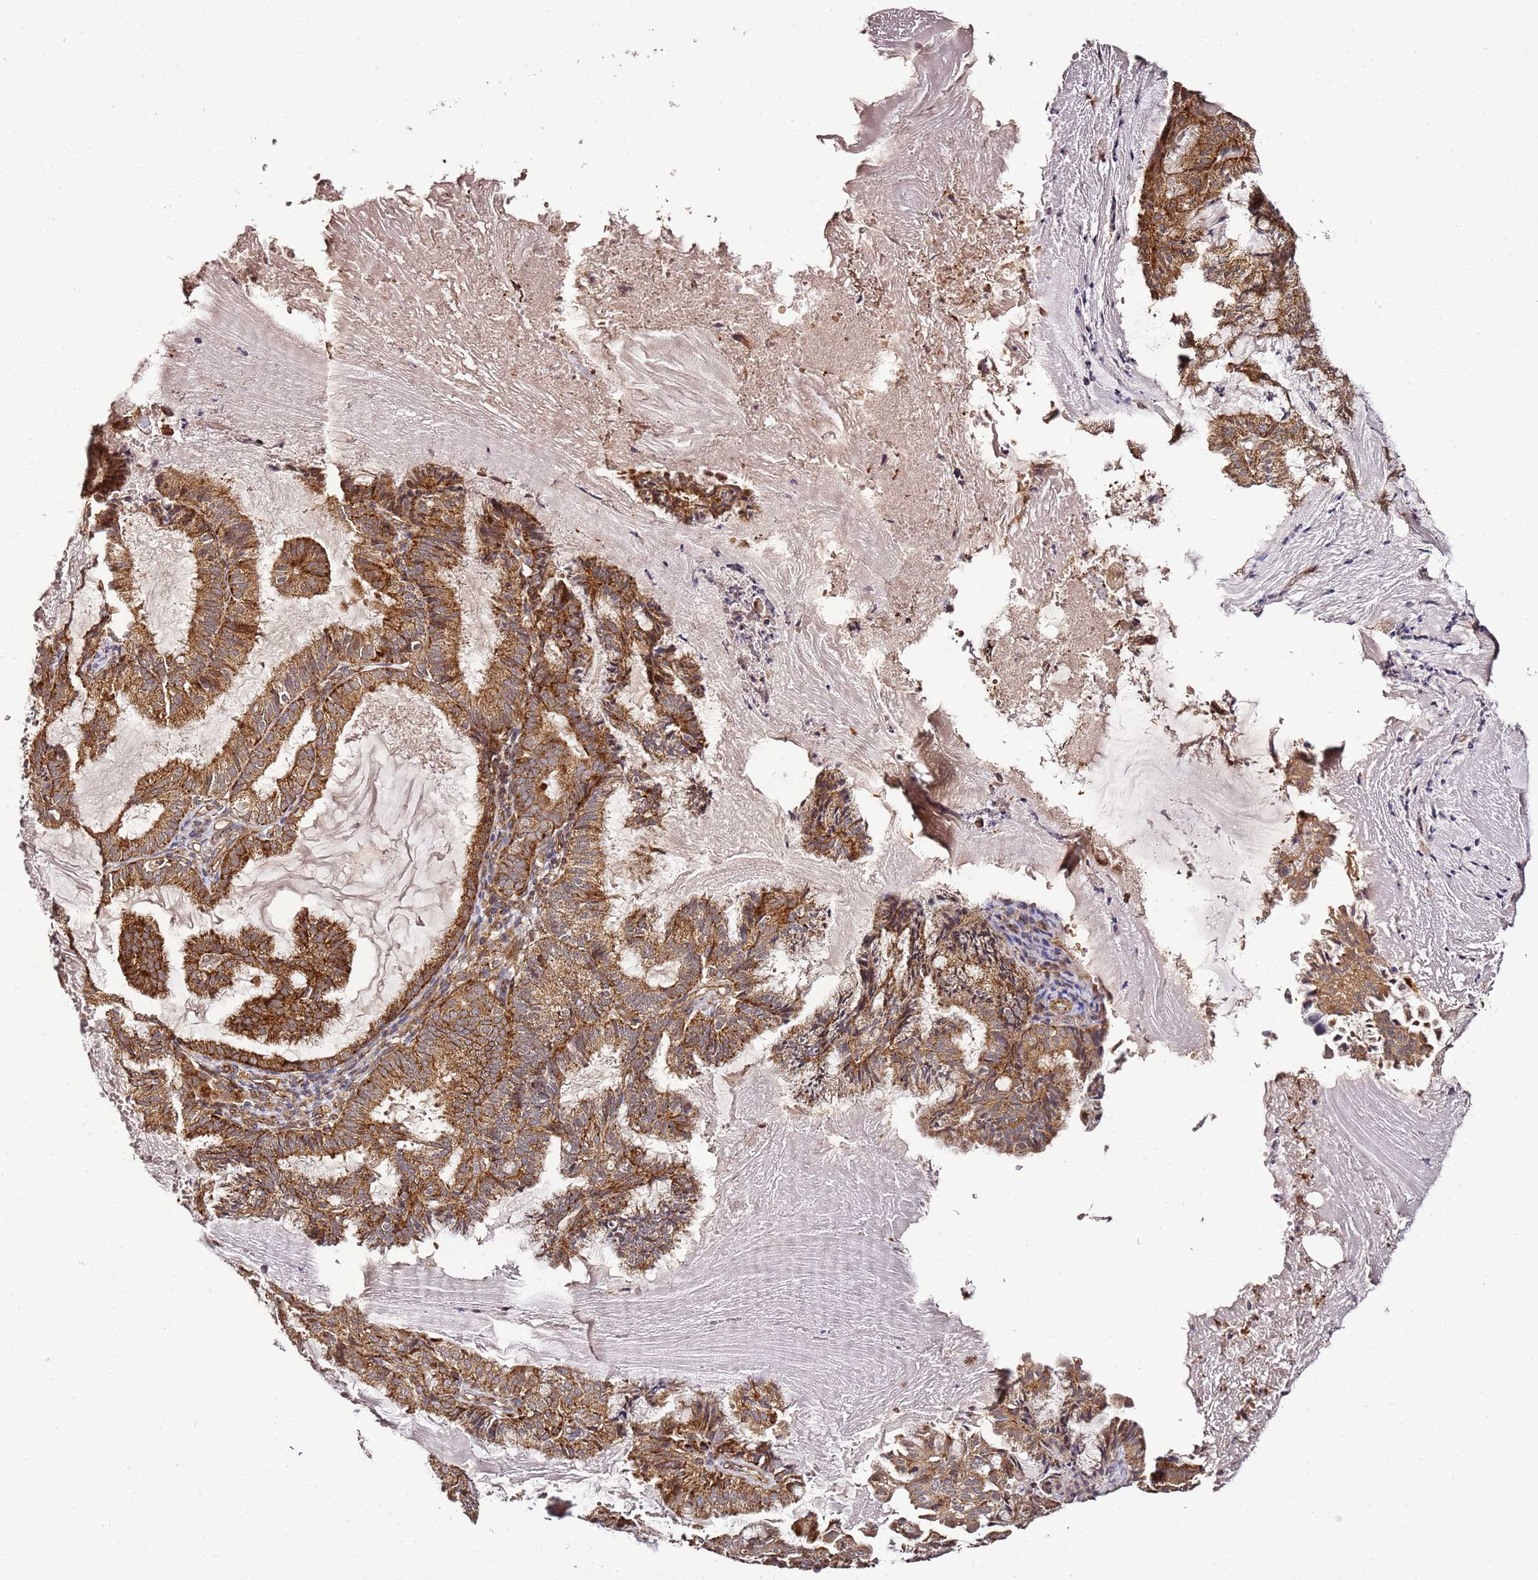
{"staining": {"intensity": "strong", "quantity": ">75%", "location": "cytoplasmic/membranous"}, "tissue": "endometrial cancer", "cell_type": "Tumor cells", "image_type": "cancer", "snomed": [{"axis": "morphology", "description": "Adenocarcinoma, NOS"}, {"axis": "topography", "description": "Endometrium"}], "caption": "A histopathology image of adenocarcinoma (endometrial) stained for a protein exhibits strong cytoplasmic/membranous brown staining in tumor cells.", "gene": "TM2D2", "patient": {"sex": "female", "age": 86}}